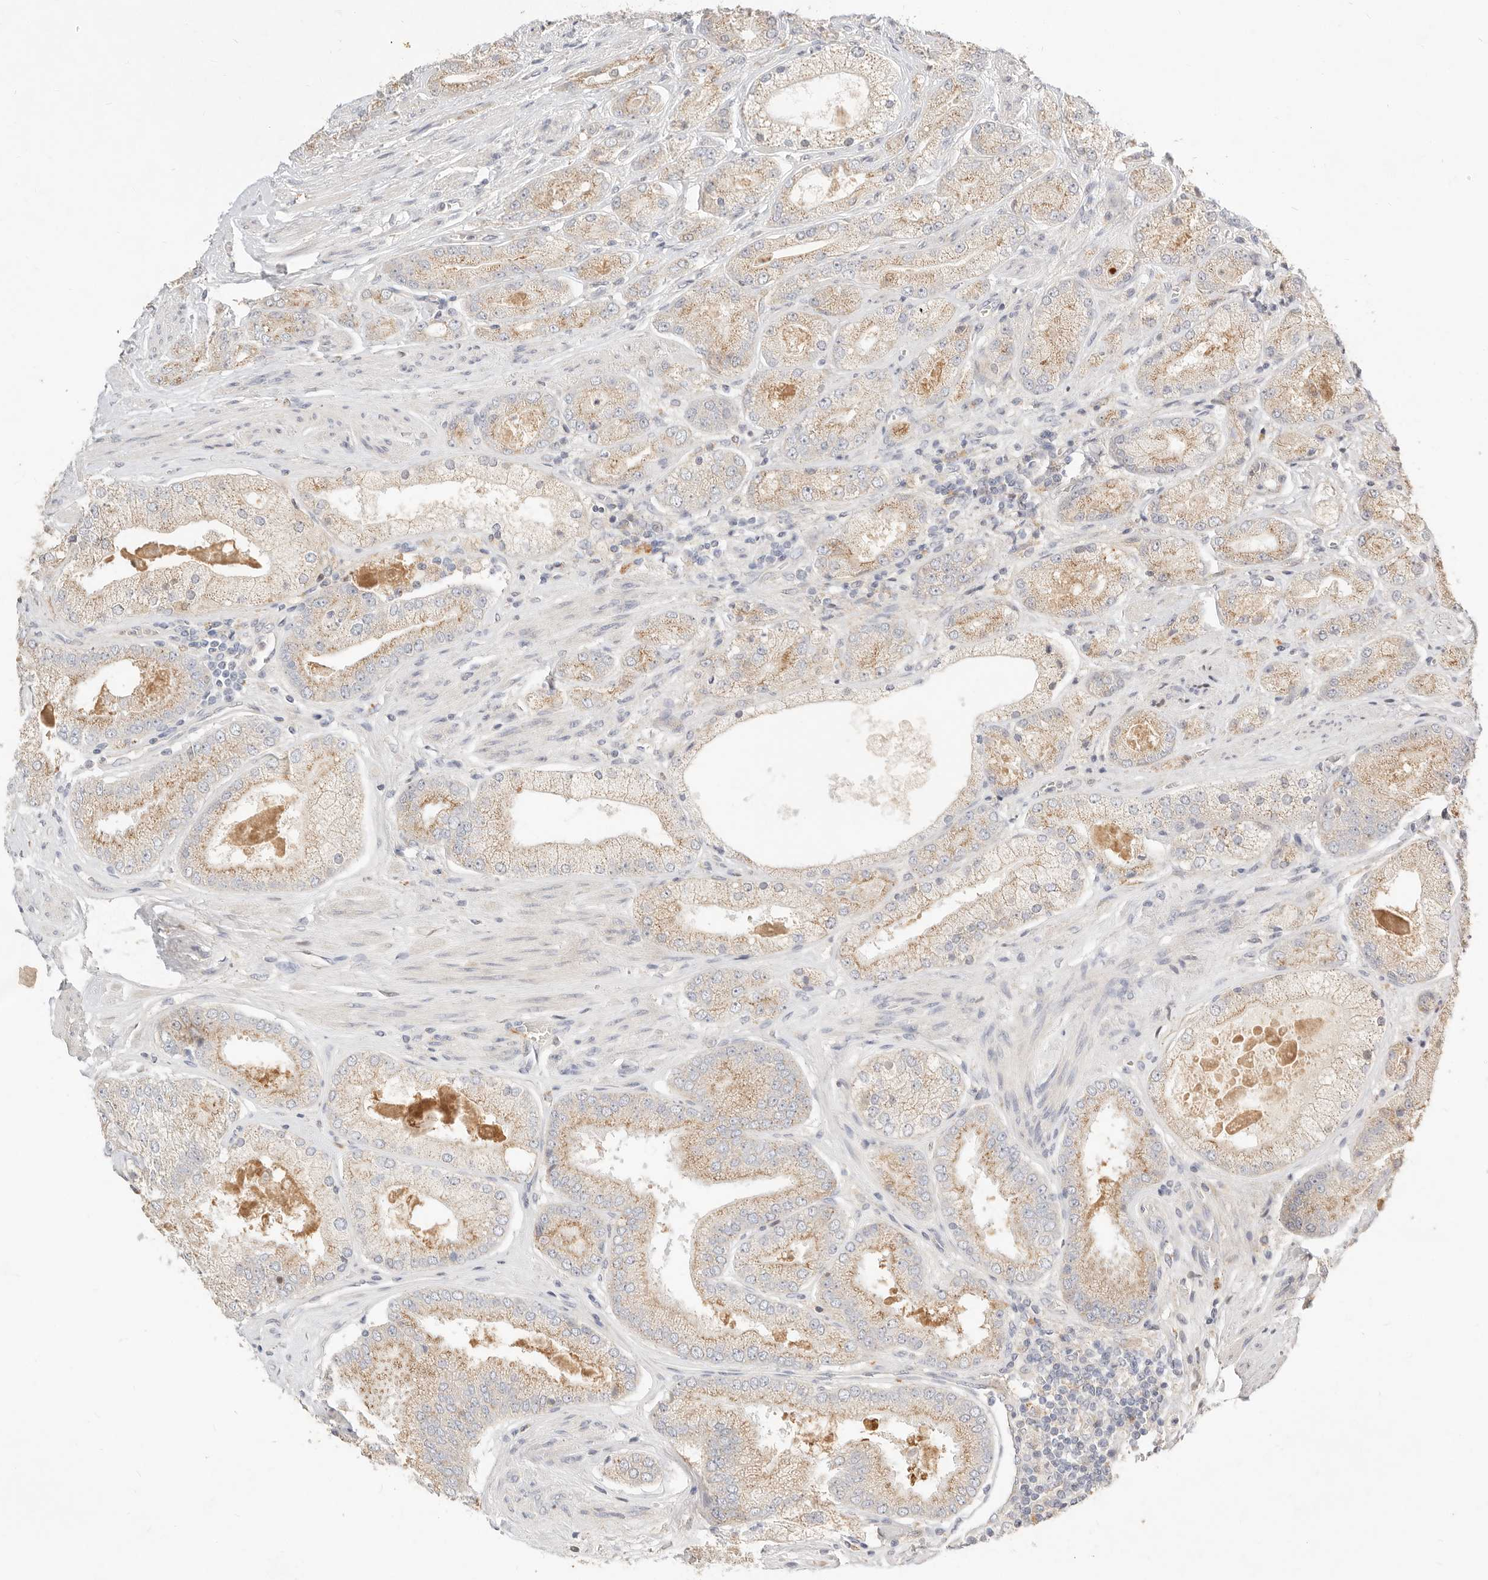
{"staining": {"intensity": "moderate", "quantity": "25%-75%", "location": "cytoplasmic/membranous"}, "tissue": "prostate cancer", "cell_type": "Tumor cells", "image_type": "cancer", "snomed": [{"axis": "morphology", "description": "Adenocarcinoma, High grade"}, {"axis": "topography", "description": "Prostate"}], "caption": "Protein analysis of prostate cancer tissue displays moderate cytoplasmic/membranous staining in approximately 25%-75% of tumor cells.", "gene": "ACOX1", "patient": {"sex": "male", "age": 58}}